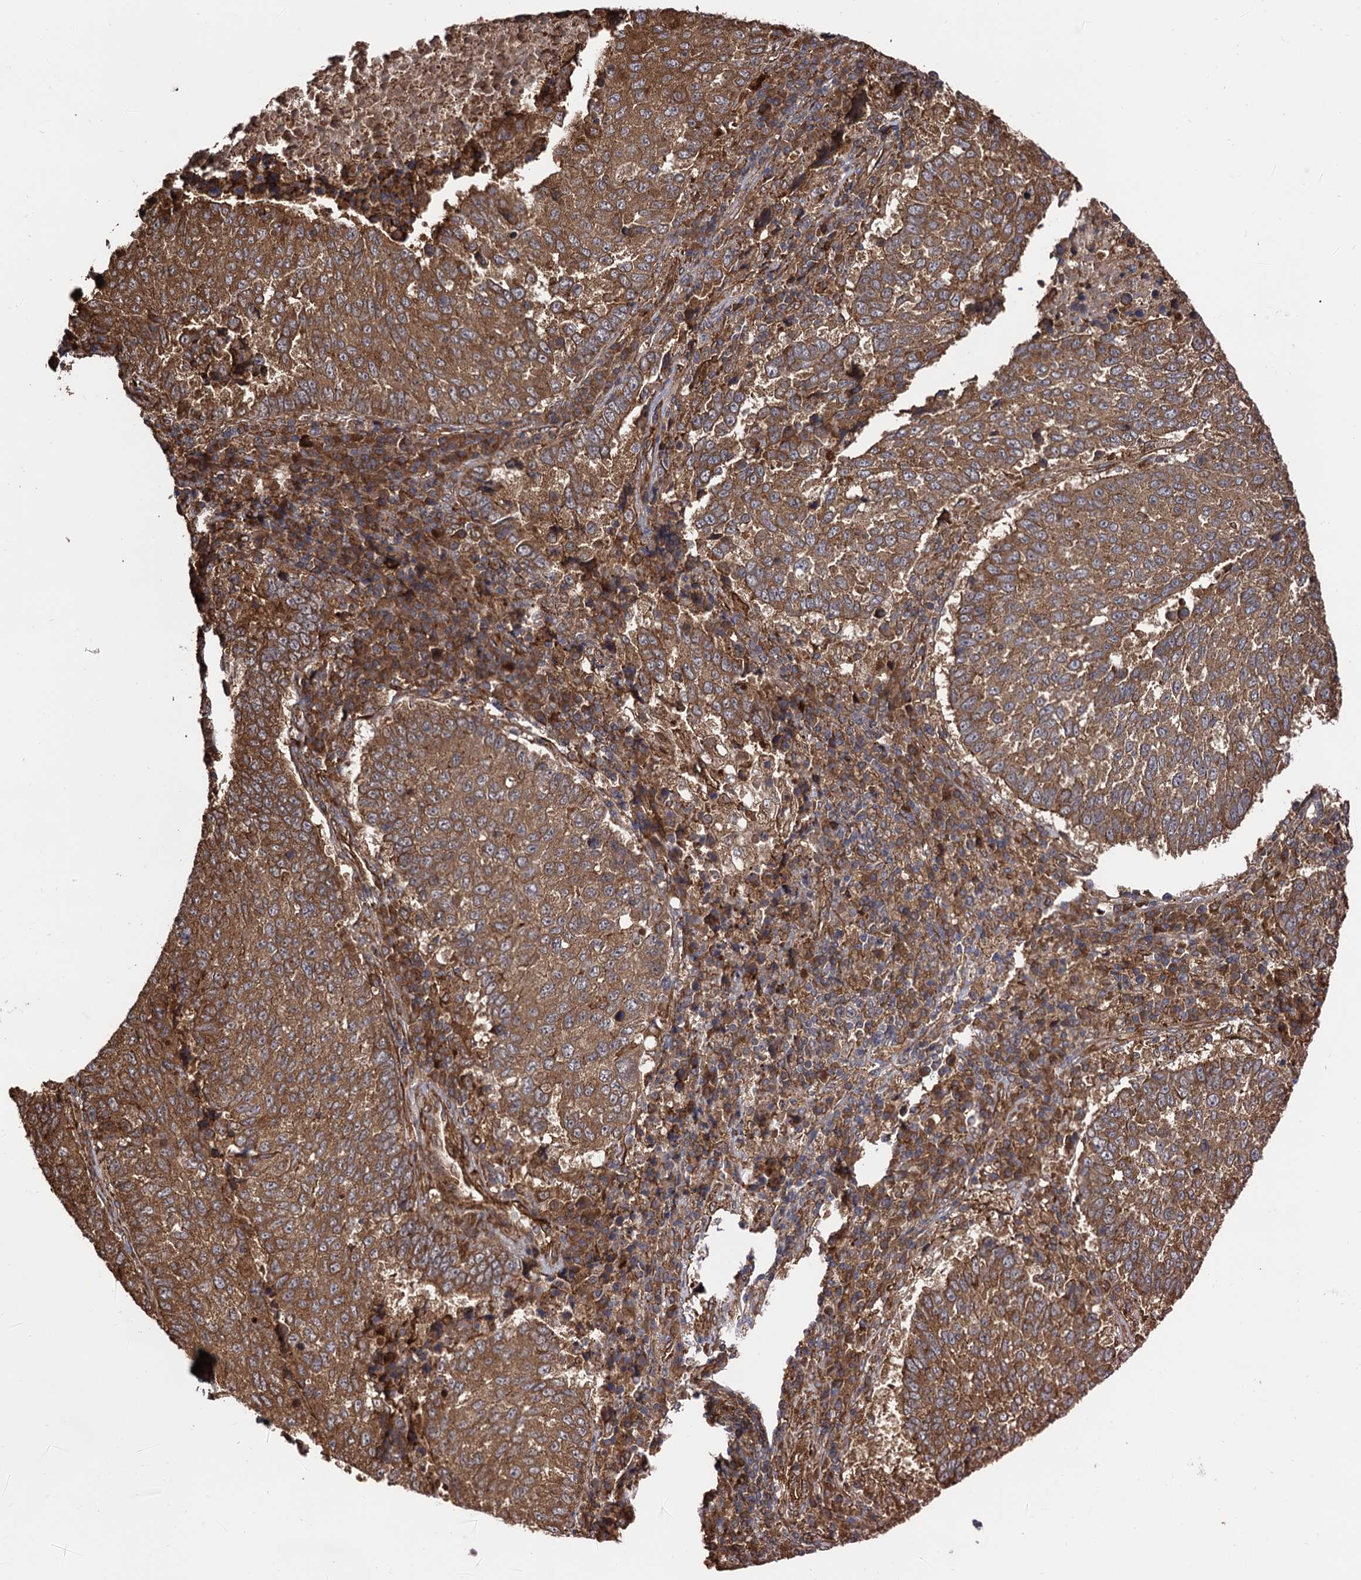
{"staining": {"intensity": "moderate", "quantity": ">75%", "location": "cytoplasmic/membranous"}, "tissue": "lung cancer", "cell_type": "Tumor cells", "image_type": "cancer", "snomed": [{"axis": "morphology", "description": "Squamous cell carcinoma, NOS"}, {"axis": "topography", "description": "Lung"}], "caption": "An IHC image of neoplastic tissue is shown. Protein staining in brown shows moderate cytoplasmic/membranous positivity in lung cancer (squamous cell carcinoma) within tumor cells. The protein of interest is shown in brown color, while the nuclei are stained blue.", "gene": "ATP8B4", "patient": {"sex": "male", "age": 73}}